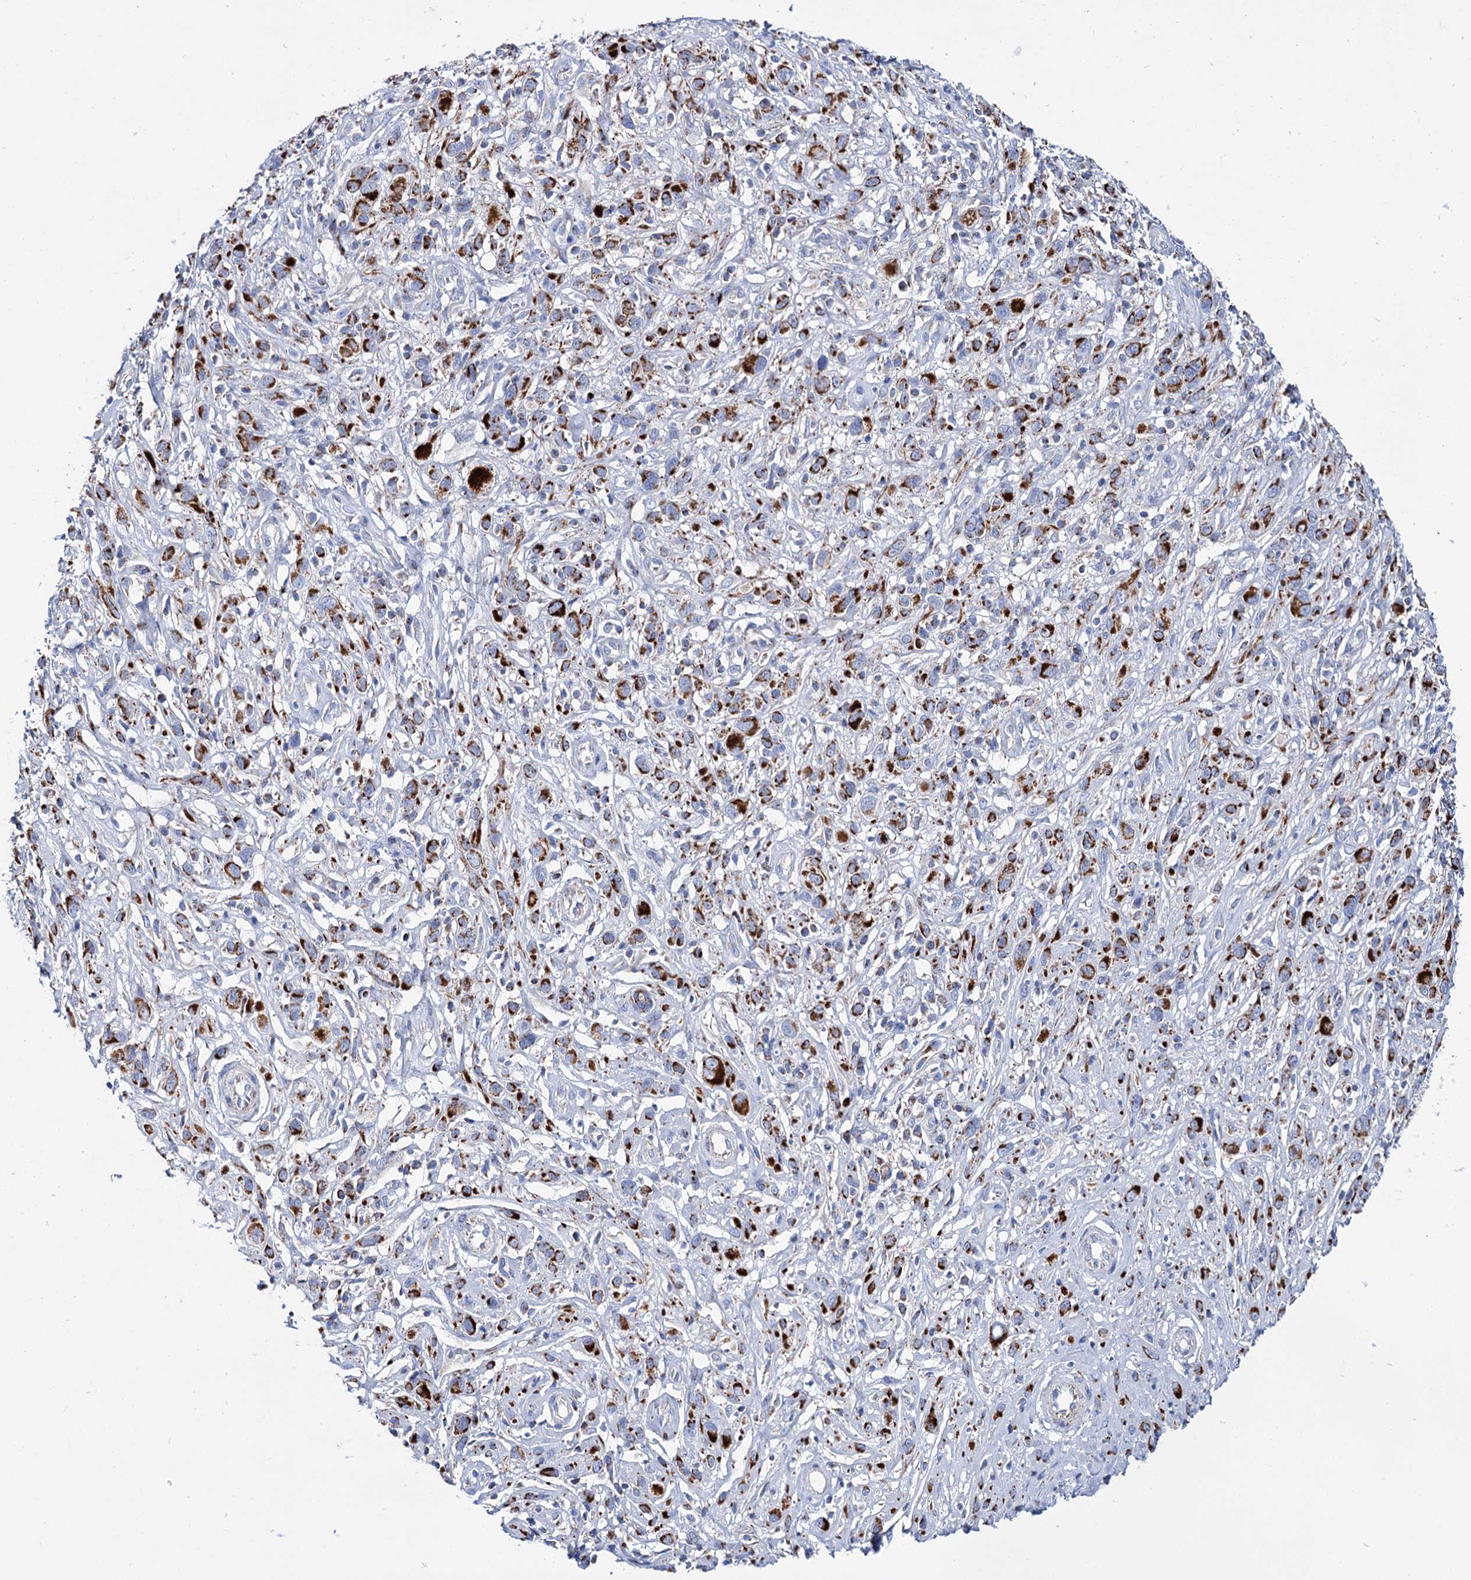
{"staining": {"intensity": "strong", "quantity": ">75%", "location": "cytoplasmic/membranous"}, "tissue": "melanoma", "cell_type": "Tumor cells", "image_type": "cancer", "snomed": [{"axis": "morphology", "description": "Malignant melanoma, NOS"}, {"axis": "topography", "description": "Skin of trunk"}], "caption": "Approximately >75% of tumor cells in human malignant melanoma reveal strong cytoplasmic/membranous protein expression as visualized by brown immunohistochemical staining.", "gene": "UBASH3B", "patient": {"sex": "male", "age": 71}}